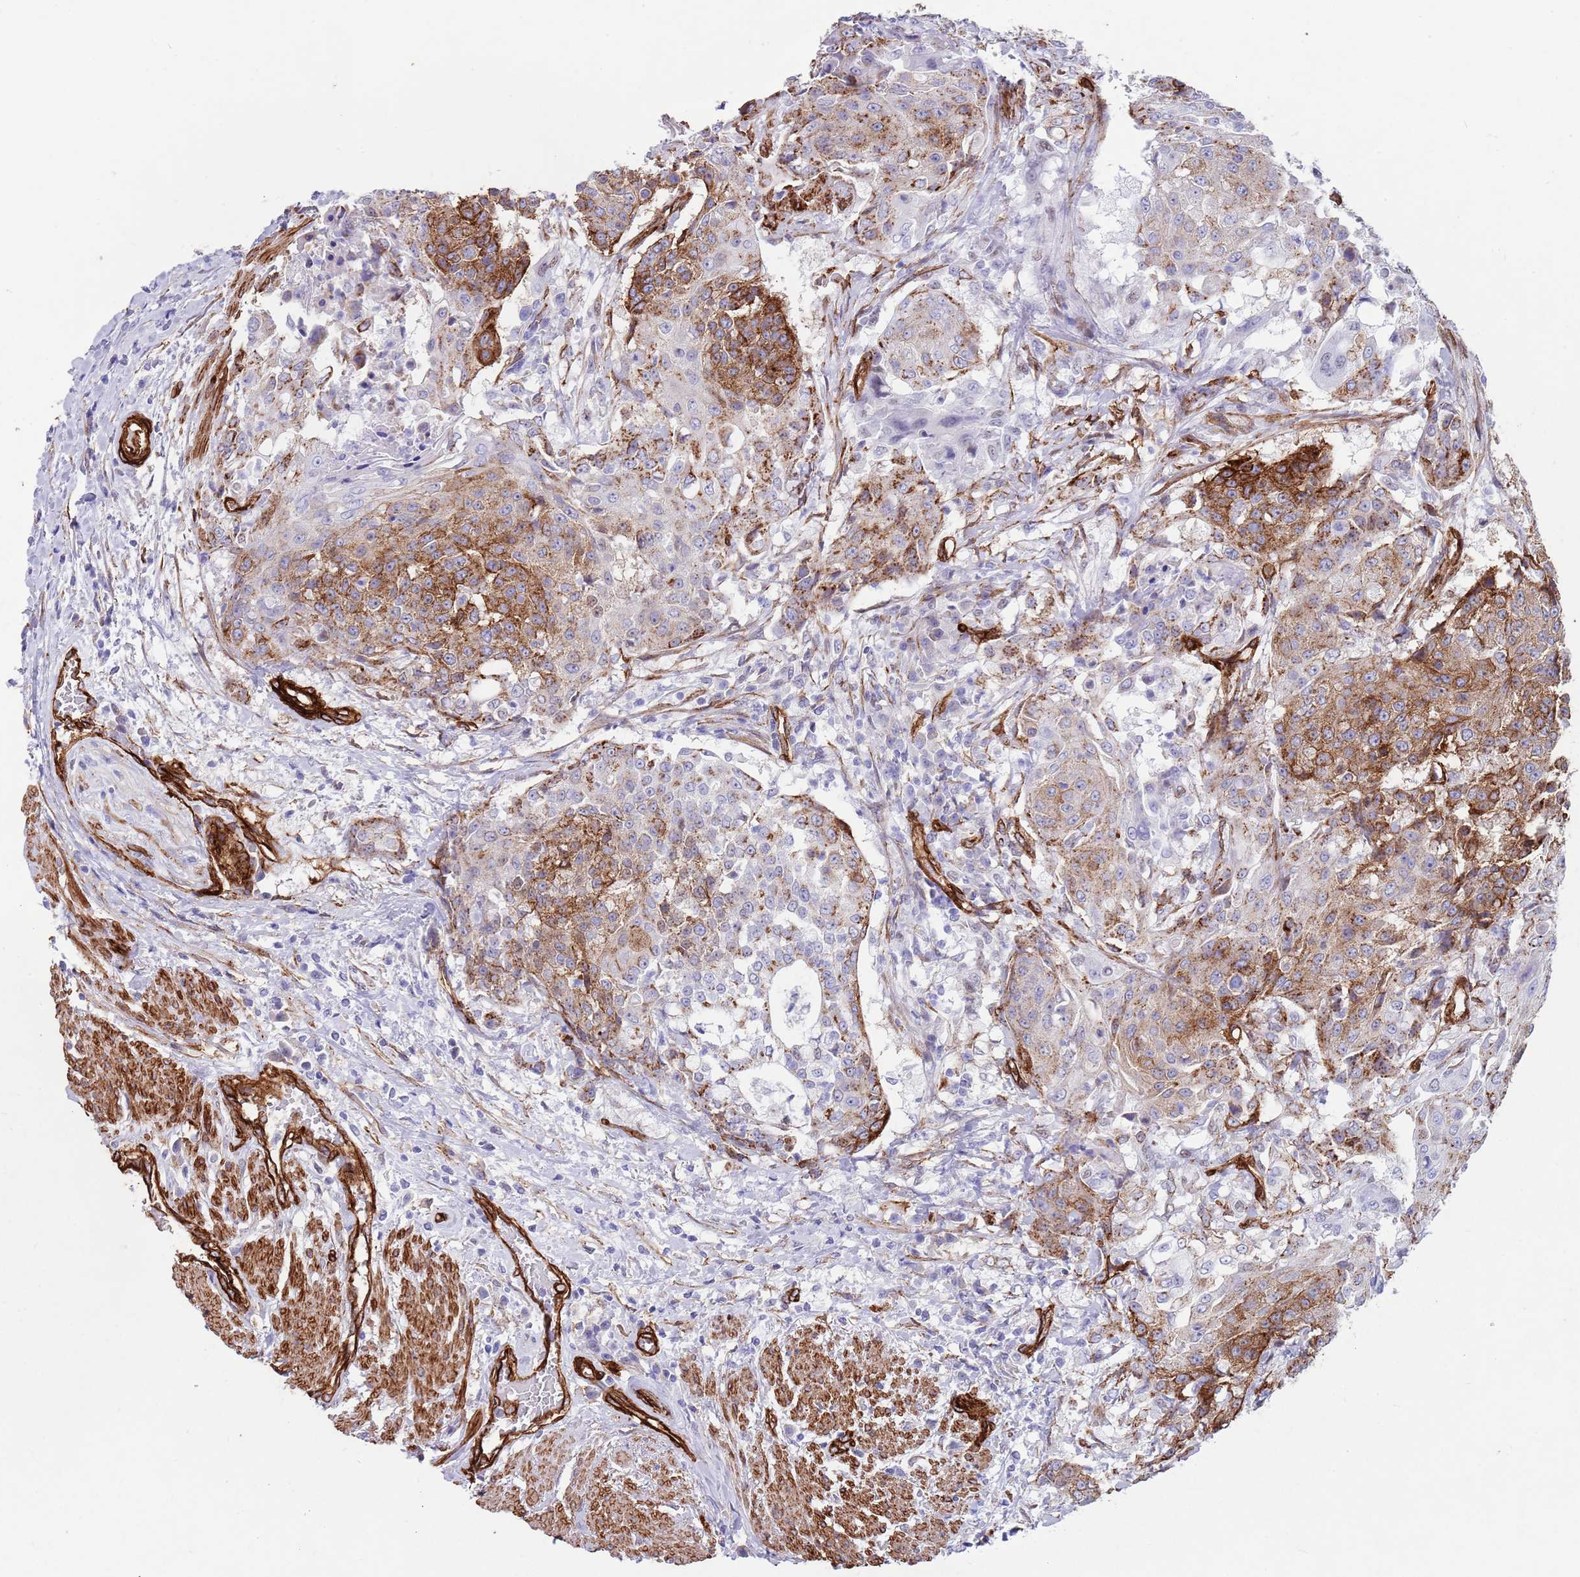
{"staining": {"intensity": "strong", "quantity": "<25%", "location": "cytoplasmic/membranous"}, "tissue": "urothelial cancer", "cell_type": "Tumor cells", "image_type": "cancer", "snomed": [{"axis": "morphology", "description": "Urothelial carcinoma, High grade"}, {"axis": "topography", "description": "Urinary bladder"}], "caption": "Protein expression analysis of human high-grade urothelial carcinoma reveals strong cytoplasmic/membranous expression in approximately <25% of tumor cells. The protein is shown in brown color, while the nuclei are stained blue.", "gene": "CAV2", "patient": {"sex": "female", "age": 63}}